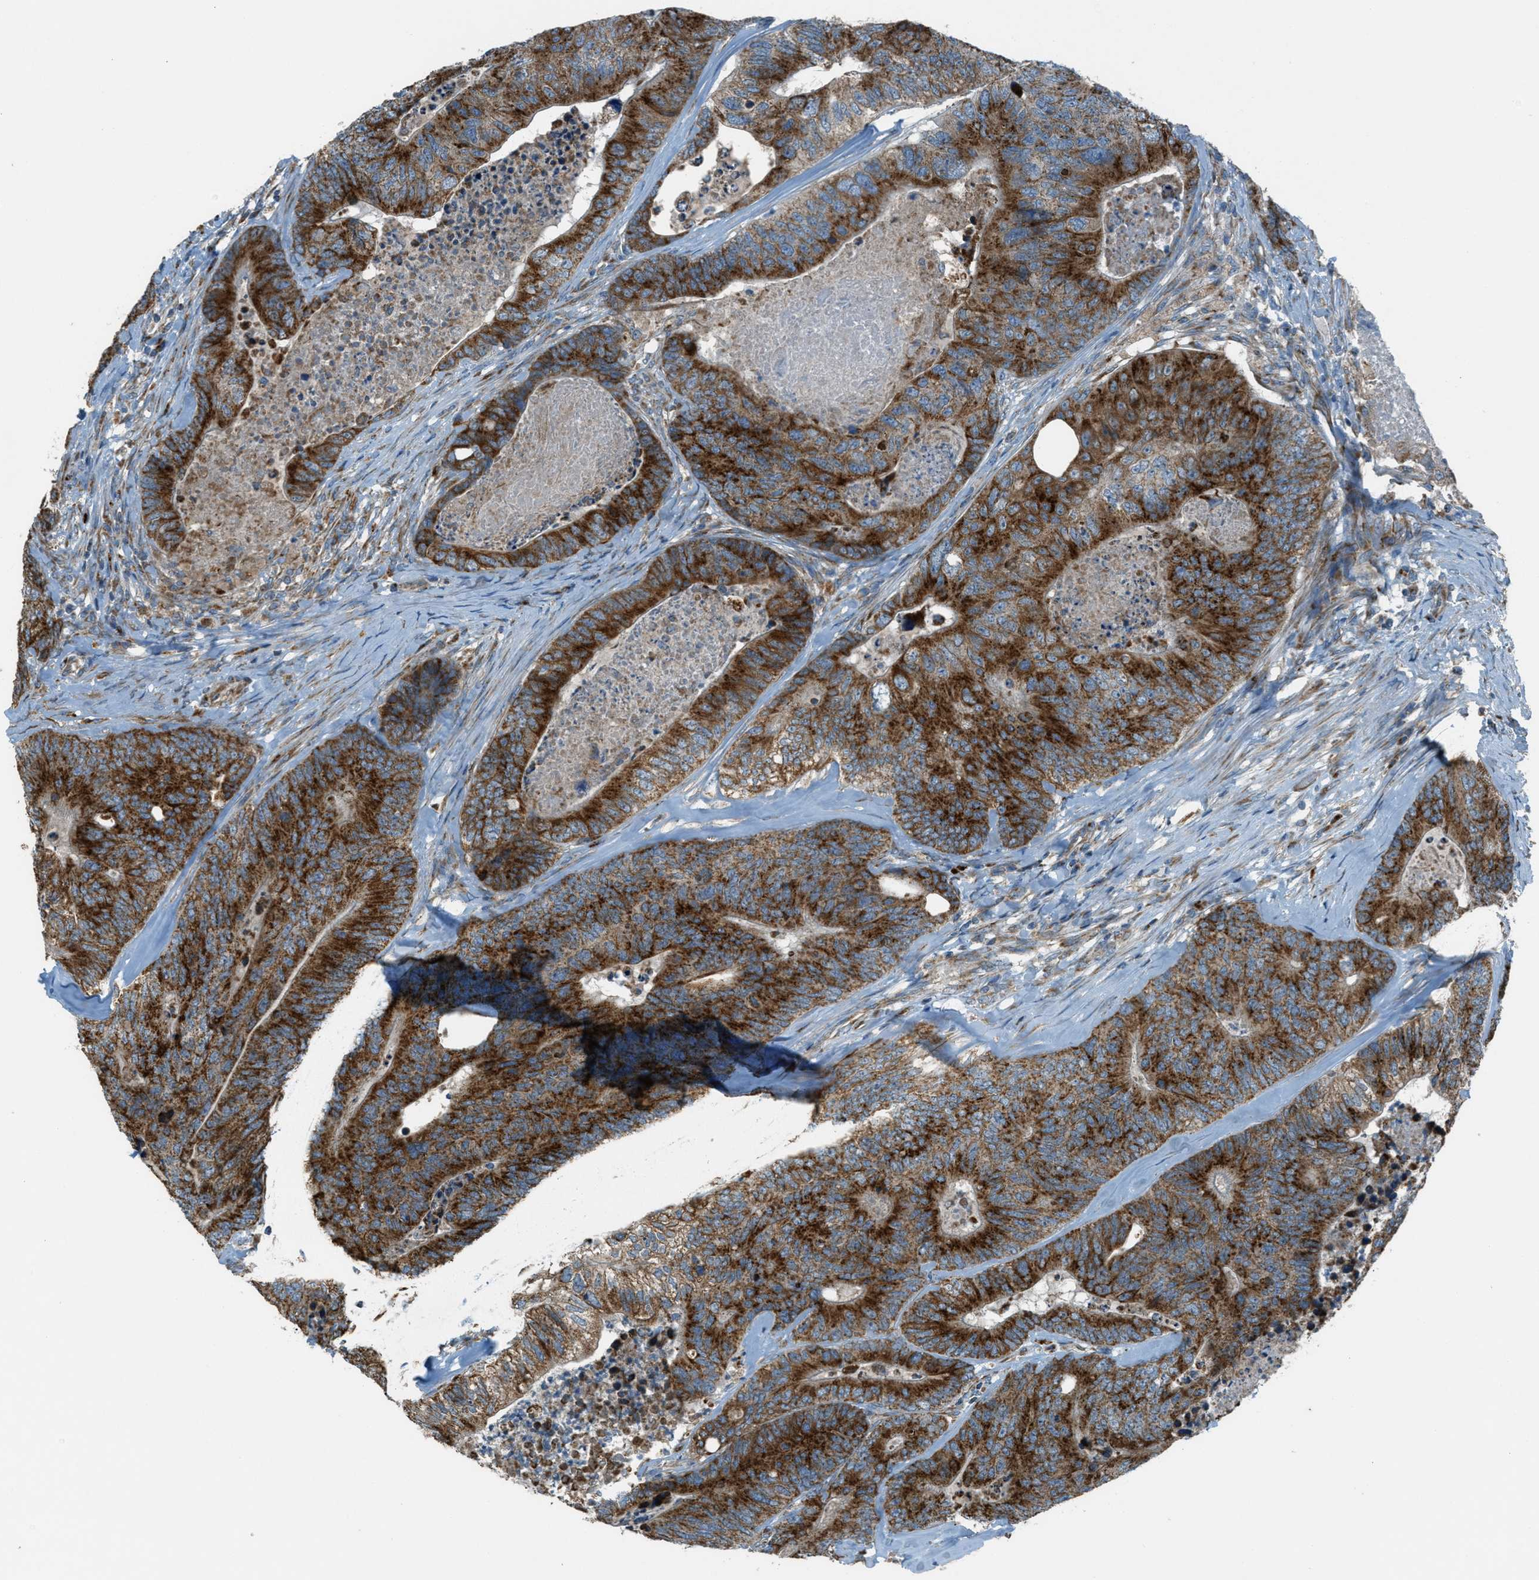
{"staining": {"intensity": "strong", "quantity": ">75%", "location": "cytoplasmic/membranous"}, "tissue": "colorectal cancer", "cell_type": "Tumor cells", "image_type": "cancer", "snomed": [{"axis": "morphology", "description": "Adenocarcinoma, NOS"}, {"axis": "topography", "description": "Colon"}], "caption": "Immunohistochemistry (IHC) staining of adenocarcinoma (colorectal), which reveals high levels of strong cytoplasmic/membranous expression in approximately >75% of tumor cells indicating strong cytoplasmic/membranous protein expression. The staining was performed using DAB (3,3'-diaminobenzidine) (brown) for protein detection and nuclei were counterstained in hematoxylin (blue).", "gene": "BCKDK", "patient": {"sex": "female", "age": 67}}